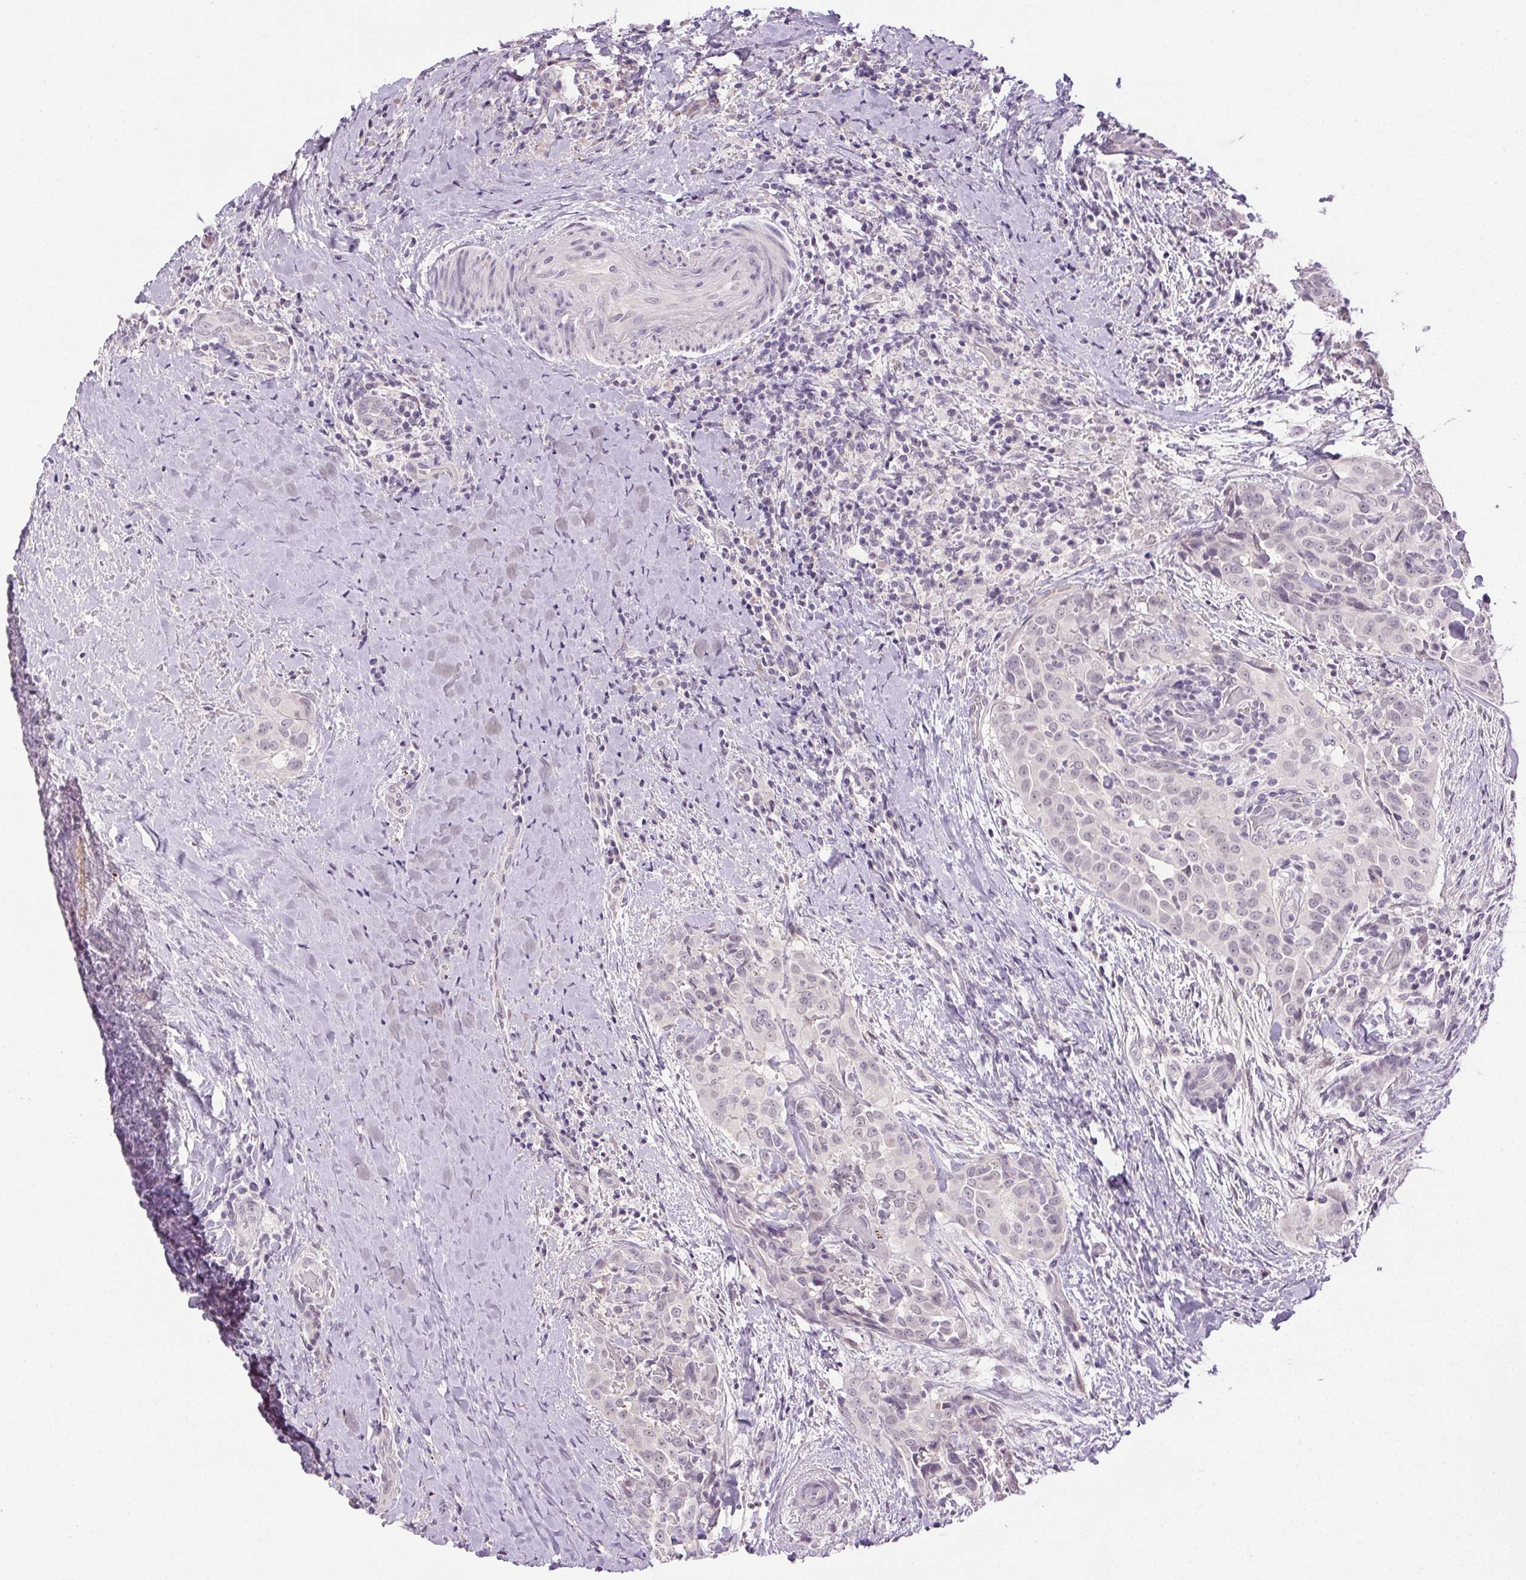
{"staining": {"intensity": "negative", "quantity": "none", "location": "none"}, "tissue": "thyroid cancer", "cell_type": "Tumor cells", "image_type": "cancer", "snomed": [{"axis": "morphology", "description": "Papillary adenocarcinoma, NOS"}, {"axis": "morphology", "description": "Papillary adenoma metastatic"}, {"axis": "topography", "description": "Thyroid gland"}], "caption": "DAB immunohistochemical staining of human papillary adenoma metastatic (thyroid) reveals no significant expression in tumor cells.", "gene": "FAM168A", "patient": {"sex": "female", "age": 50}}